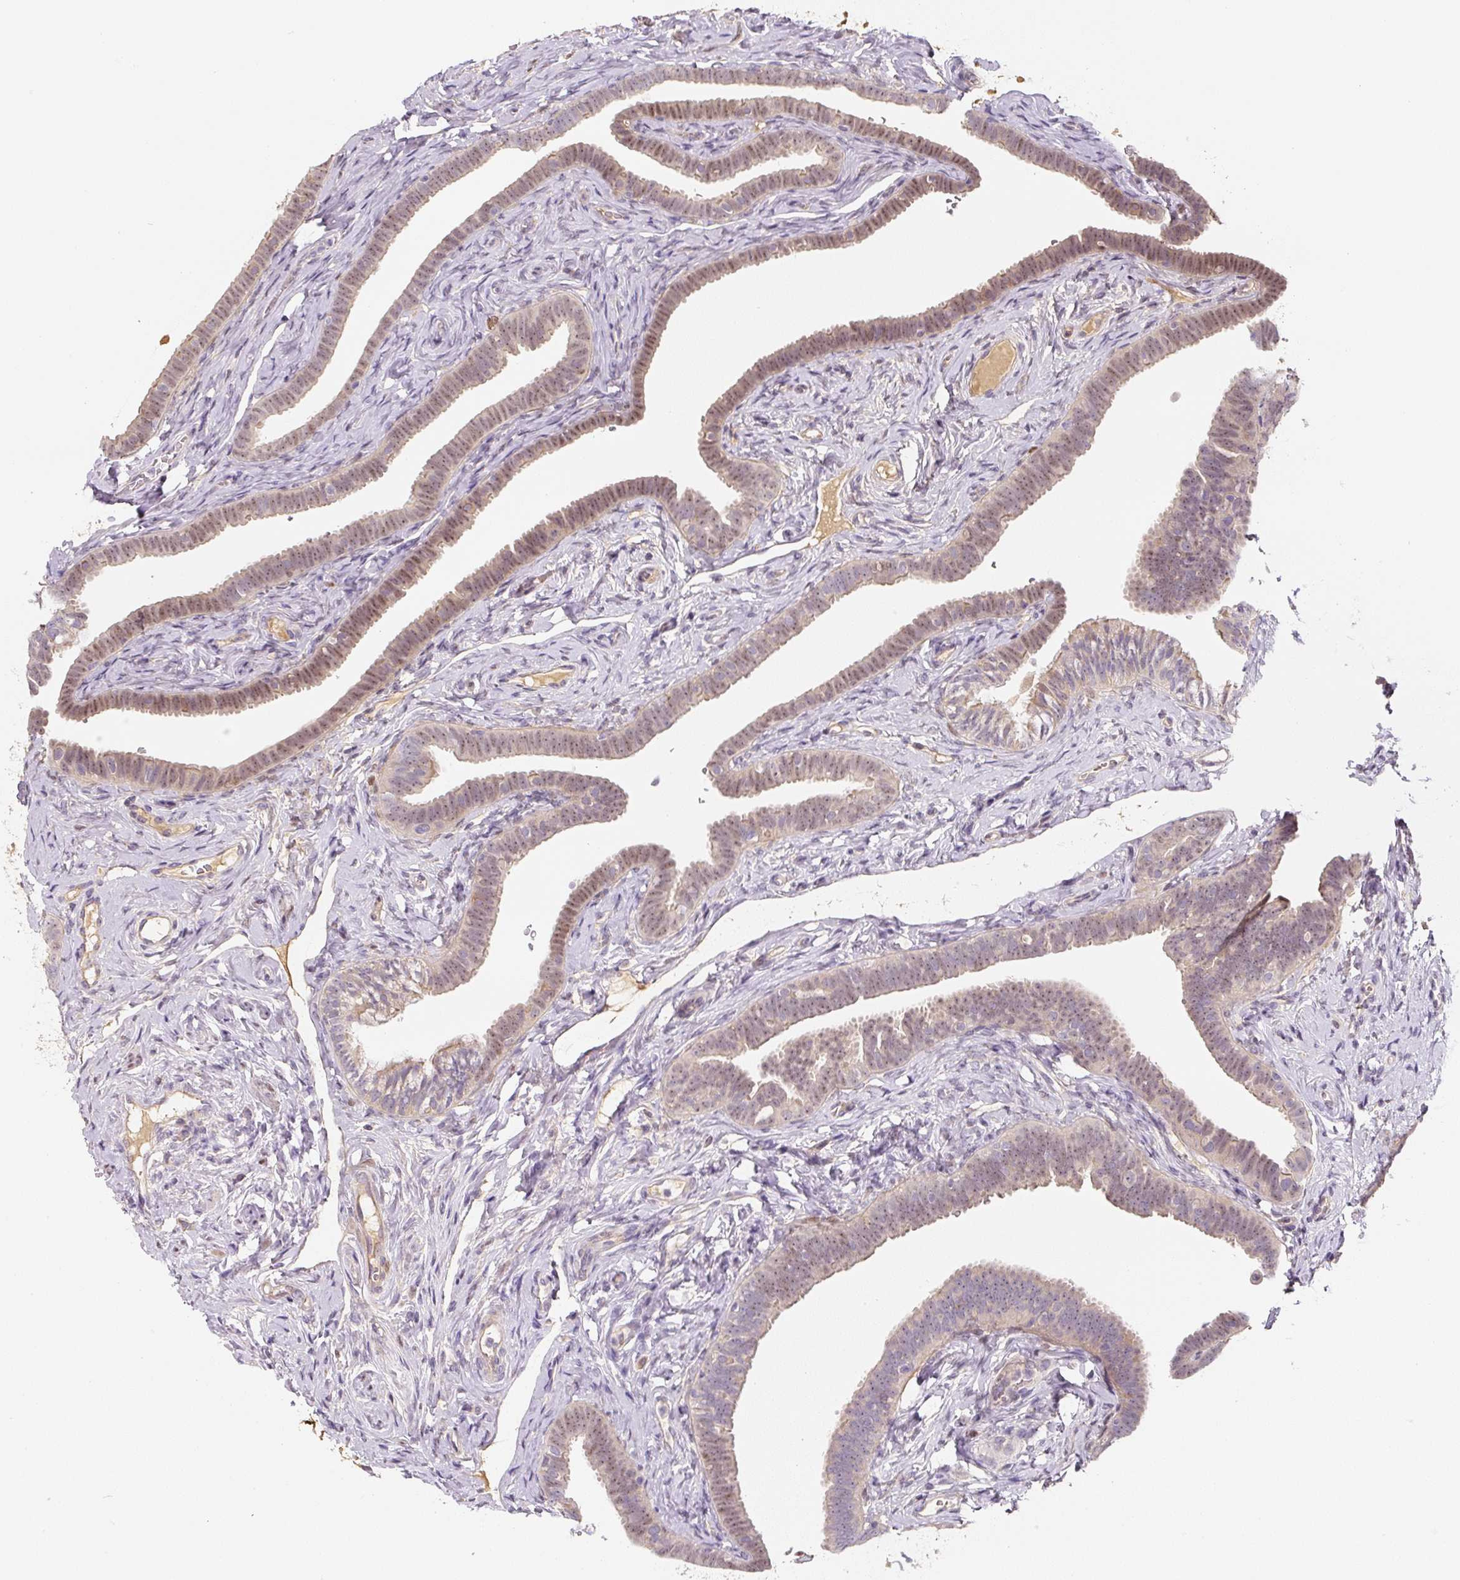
{"staining": {"intensity": "strong", "quantity": "25%-75%", "location": "nuclear"}, "tissue": "fallopian tube", "cell_type": "Glandular cells", "image_type": "normal", "snomed": [{"axis": "morphology", "description": "Normal tissue, NOS"}, {"axis": "topography", "description": "Fallopian tube"}], "caption": "Normal fallopian tube displays strong nuclear expression in about 25%-75% of glandular cells, visualized by immunohistochemistry.", "gene": "PWWP3B", "patient": {"sex": "female", "age": 69}}